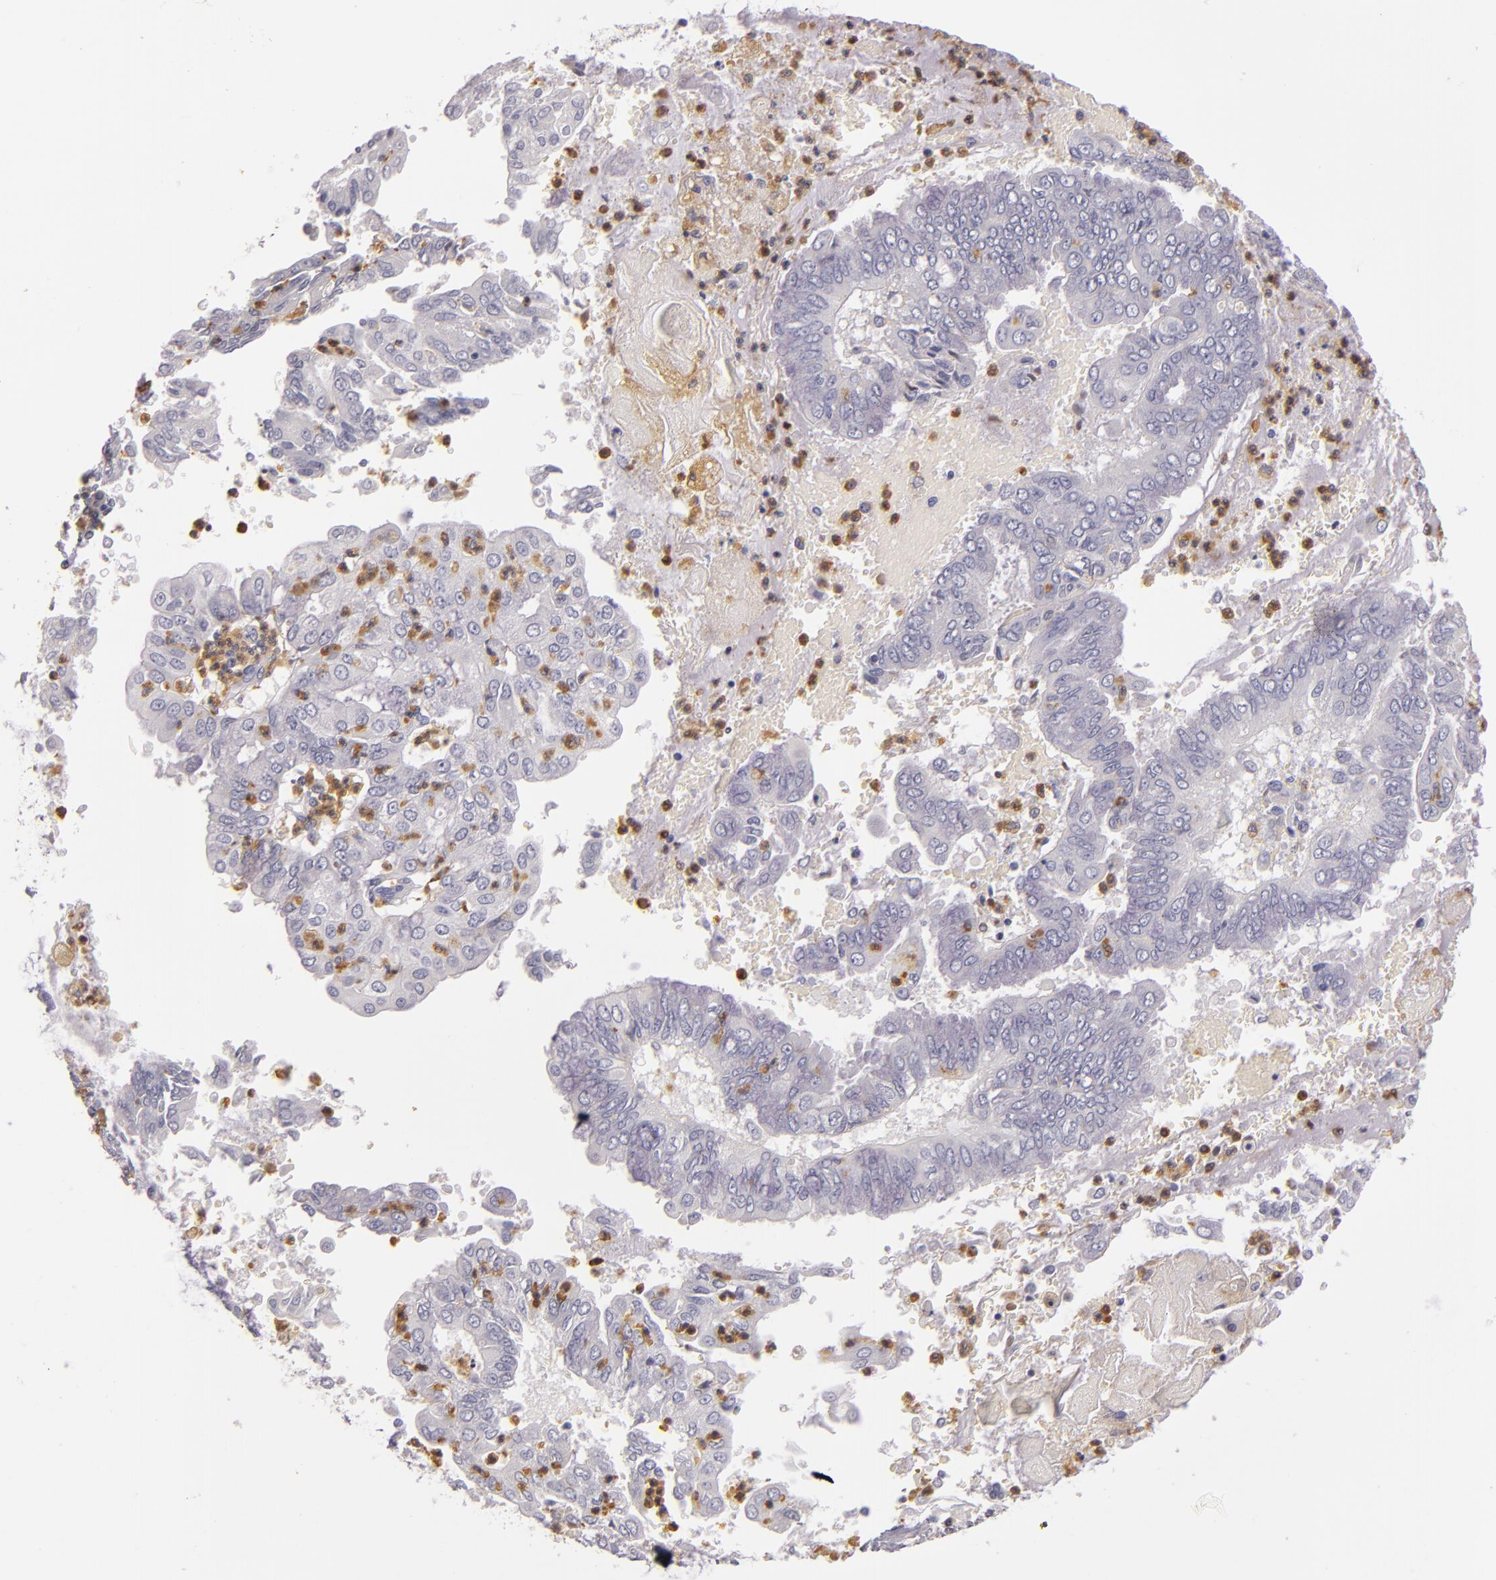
{"staining": {"intensity": "negative", "quantity": "none", "location": "none"}, "tissue": "endometrial cancer", "cell_type": "Tumor cells", "image_type": "cancer", "snomed": [{"axis": "morphology", "description": "Adenocarcinoma, NOS"}, {"axis": "topography", "description": "Endometrium"}], "caption": "Image shows no significant protein expression in tumor cells of endometrial cancer. (Brightfield microscopy of DAB immunohistochemistry (IHC) at high magnification).", "gene": "TLR8", "patient": {"sex": "female", "age": 79}}